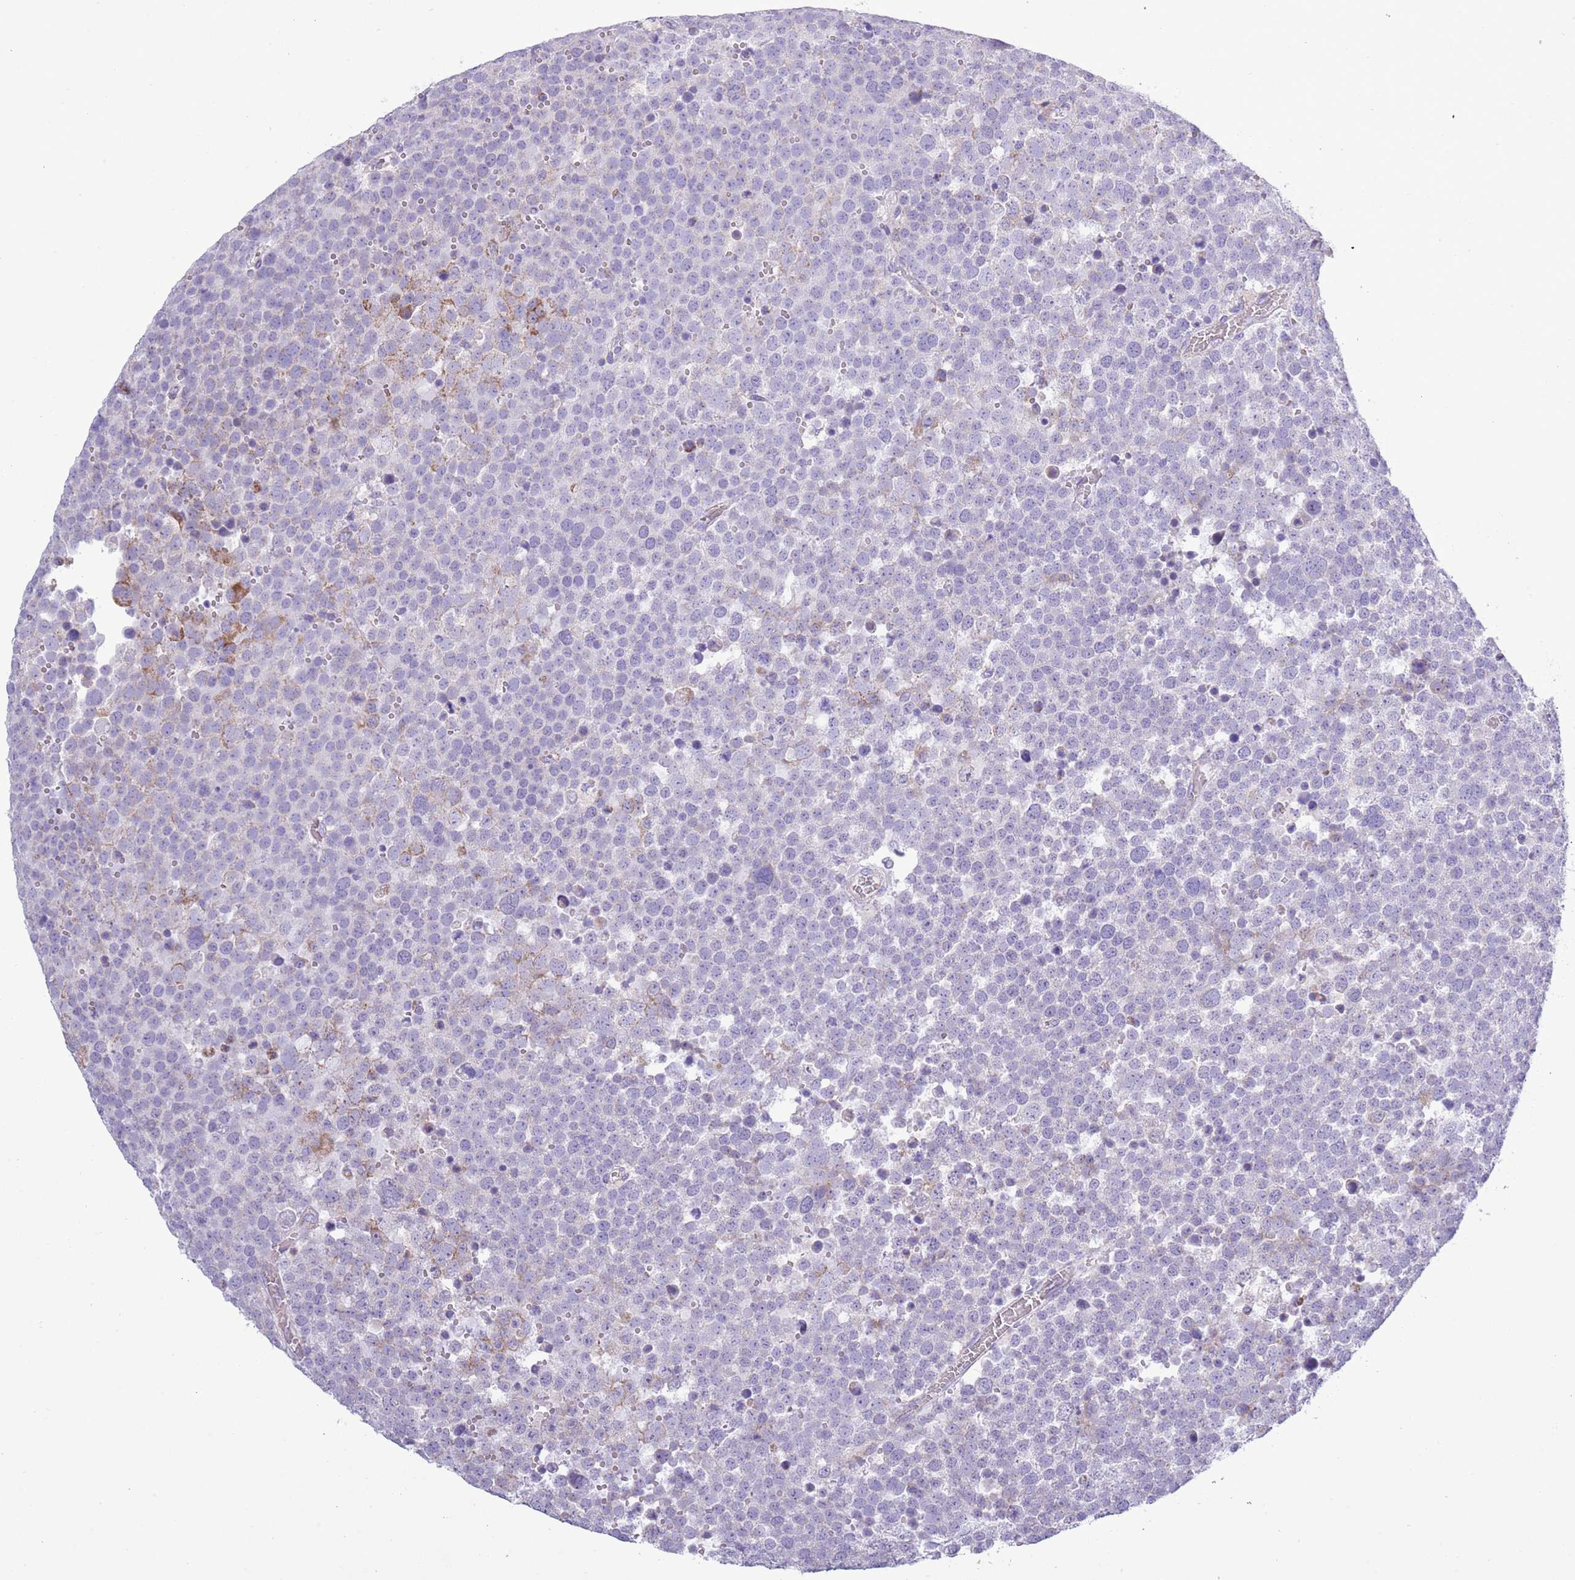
{"staining": {"intensity": "weak", "quantity": "<25%", "location": "cytoplasmic/membranous"}, "tissue": "testis cancer", "cell_type": "Tumor cells", "image_type": "cancer", "snomed": [{"axis": "morphology", "description": "Seminoma, NOS"}, {"axis": "topography", "description": "Testis"}], "caption": "Immunohistochemistry of testis seminoma demonstrates no expression in tumor cells.", "gene": "MOCOS", "patient": {"sex": "male", "age": 71}}